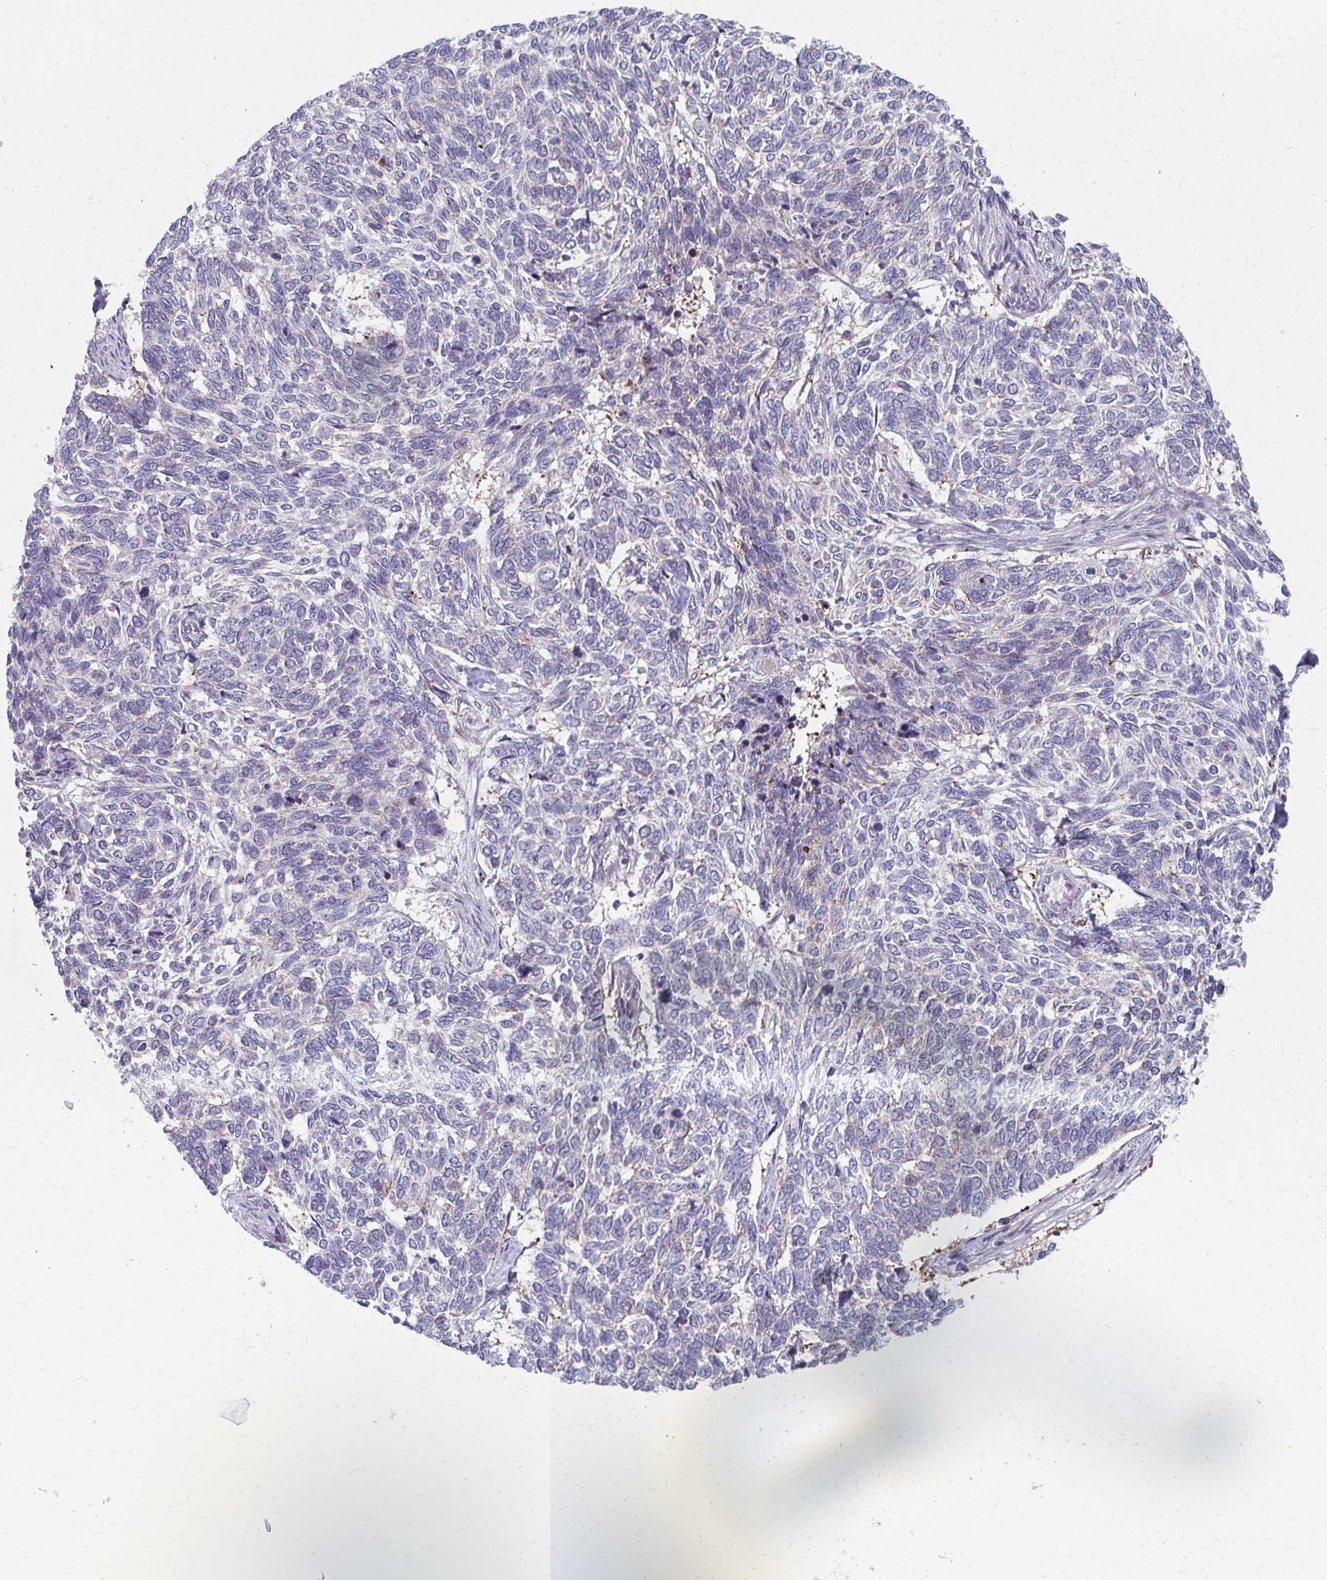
{"staining": {"intensity": "negative", "quantity": "none", "location": "none"}, "tissue": "skin cancer", "cell_type": "Tumor cells", "image_type": "cancer", "snomed": [{"axis": "morphology", "description": "Basal cell carcinoma"}, {"axis": "topography", "description": "Skin"}], "caption": "Immunohistochemistry (IHC) histopathology image of neoplastic tissue: human skin cancer stained with DAB reveals no significant protein positivity in tumor cells.", "gene": "FAHD1", "patient": {"sex": "female", "age": 65}}